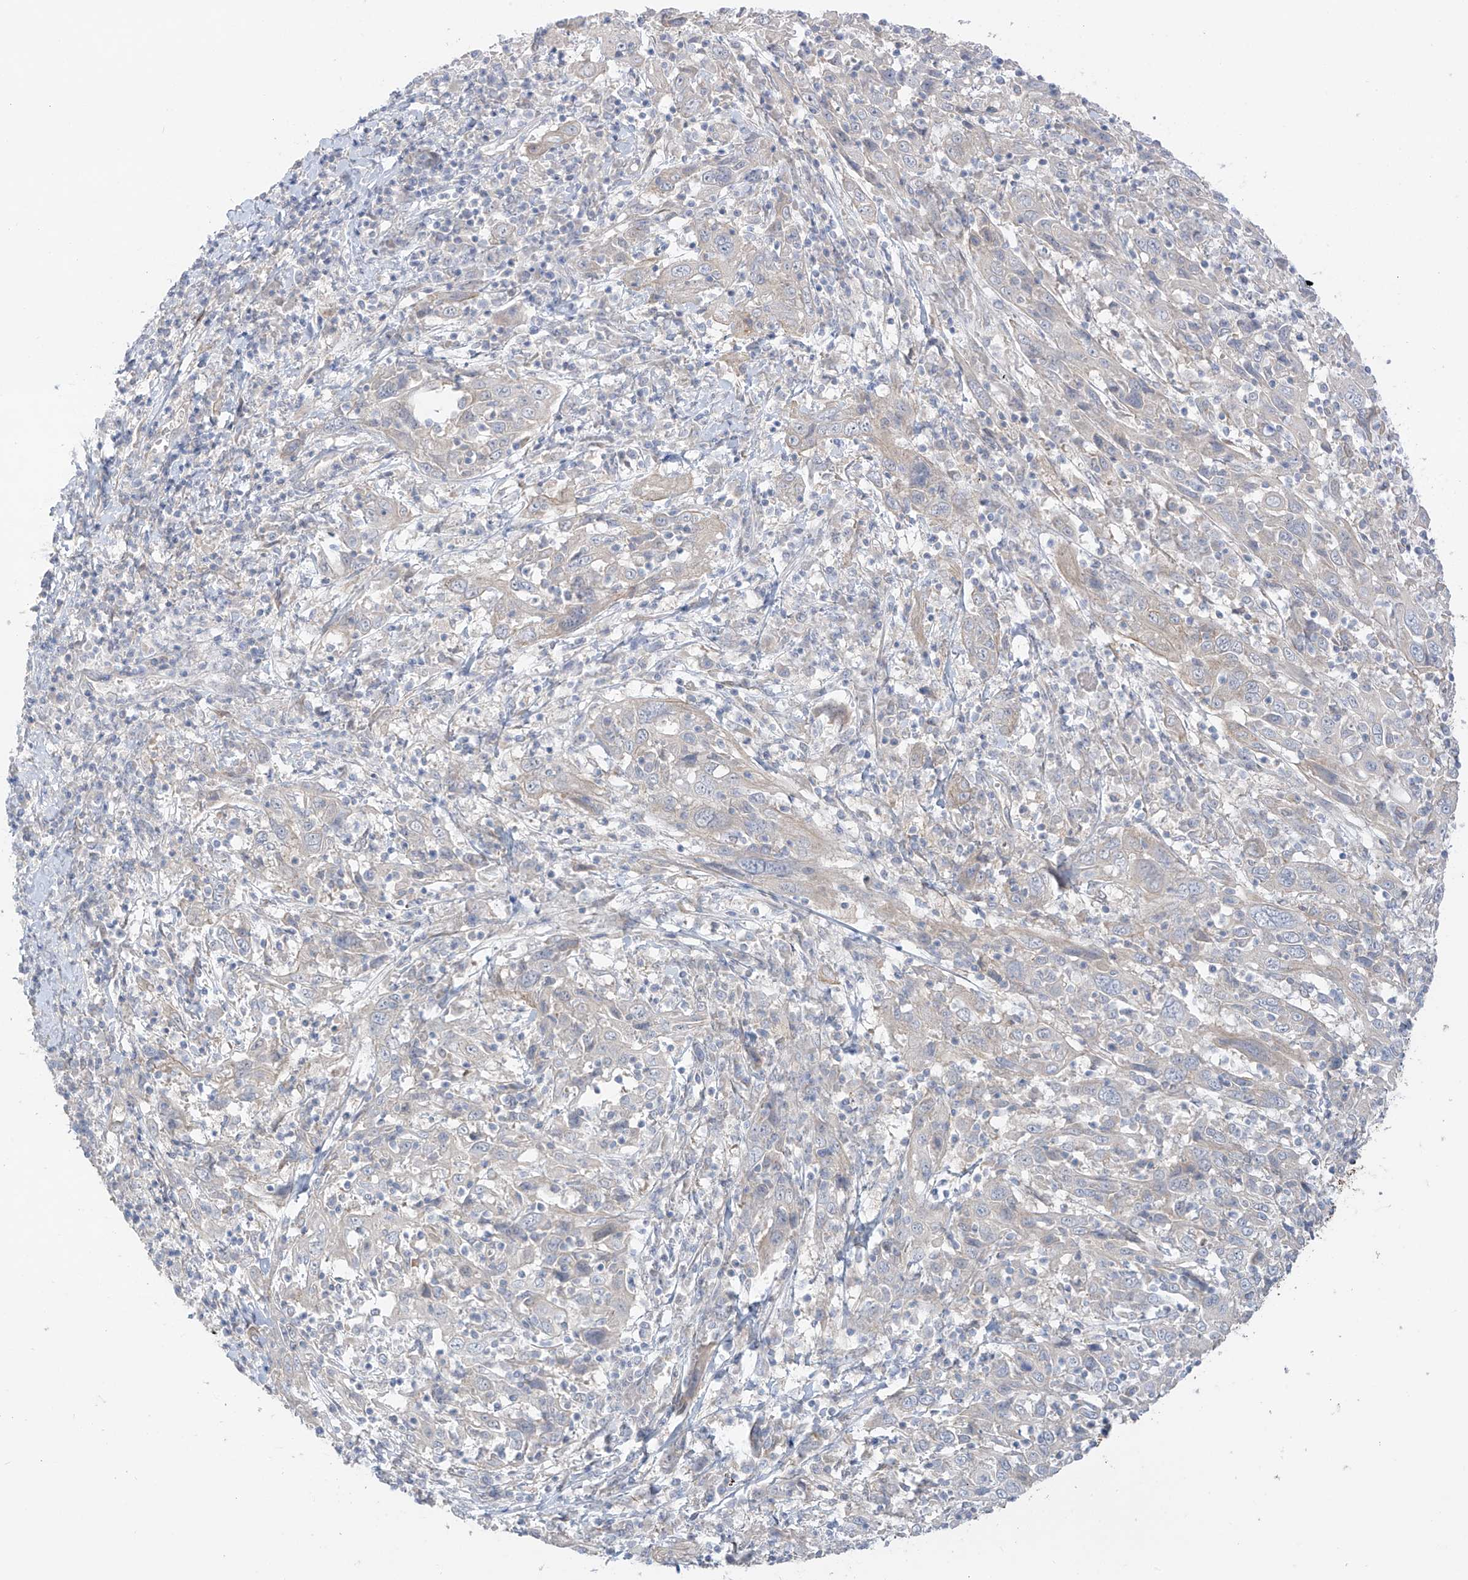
{"staining": {"intensity": "negative", "quantity": "none", "location": "none"}, "tissue": "cervical cancer", "cell_type": "Tumor cells", "image_type": "cancer", "snomed": [{"axis": "morphology", "description": "Squamous cell carcinoma, NOS"}, {"axis": "topography", "description": "Cervix"}], "caption": "DAB immunohistochemical staining of human cervical cancer reveals no significant expression in tumor cells.", "gene": "EIPR1", "patient": {"sex": "female", "age": 46}}